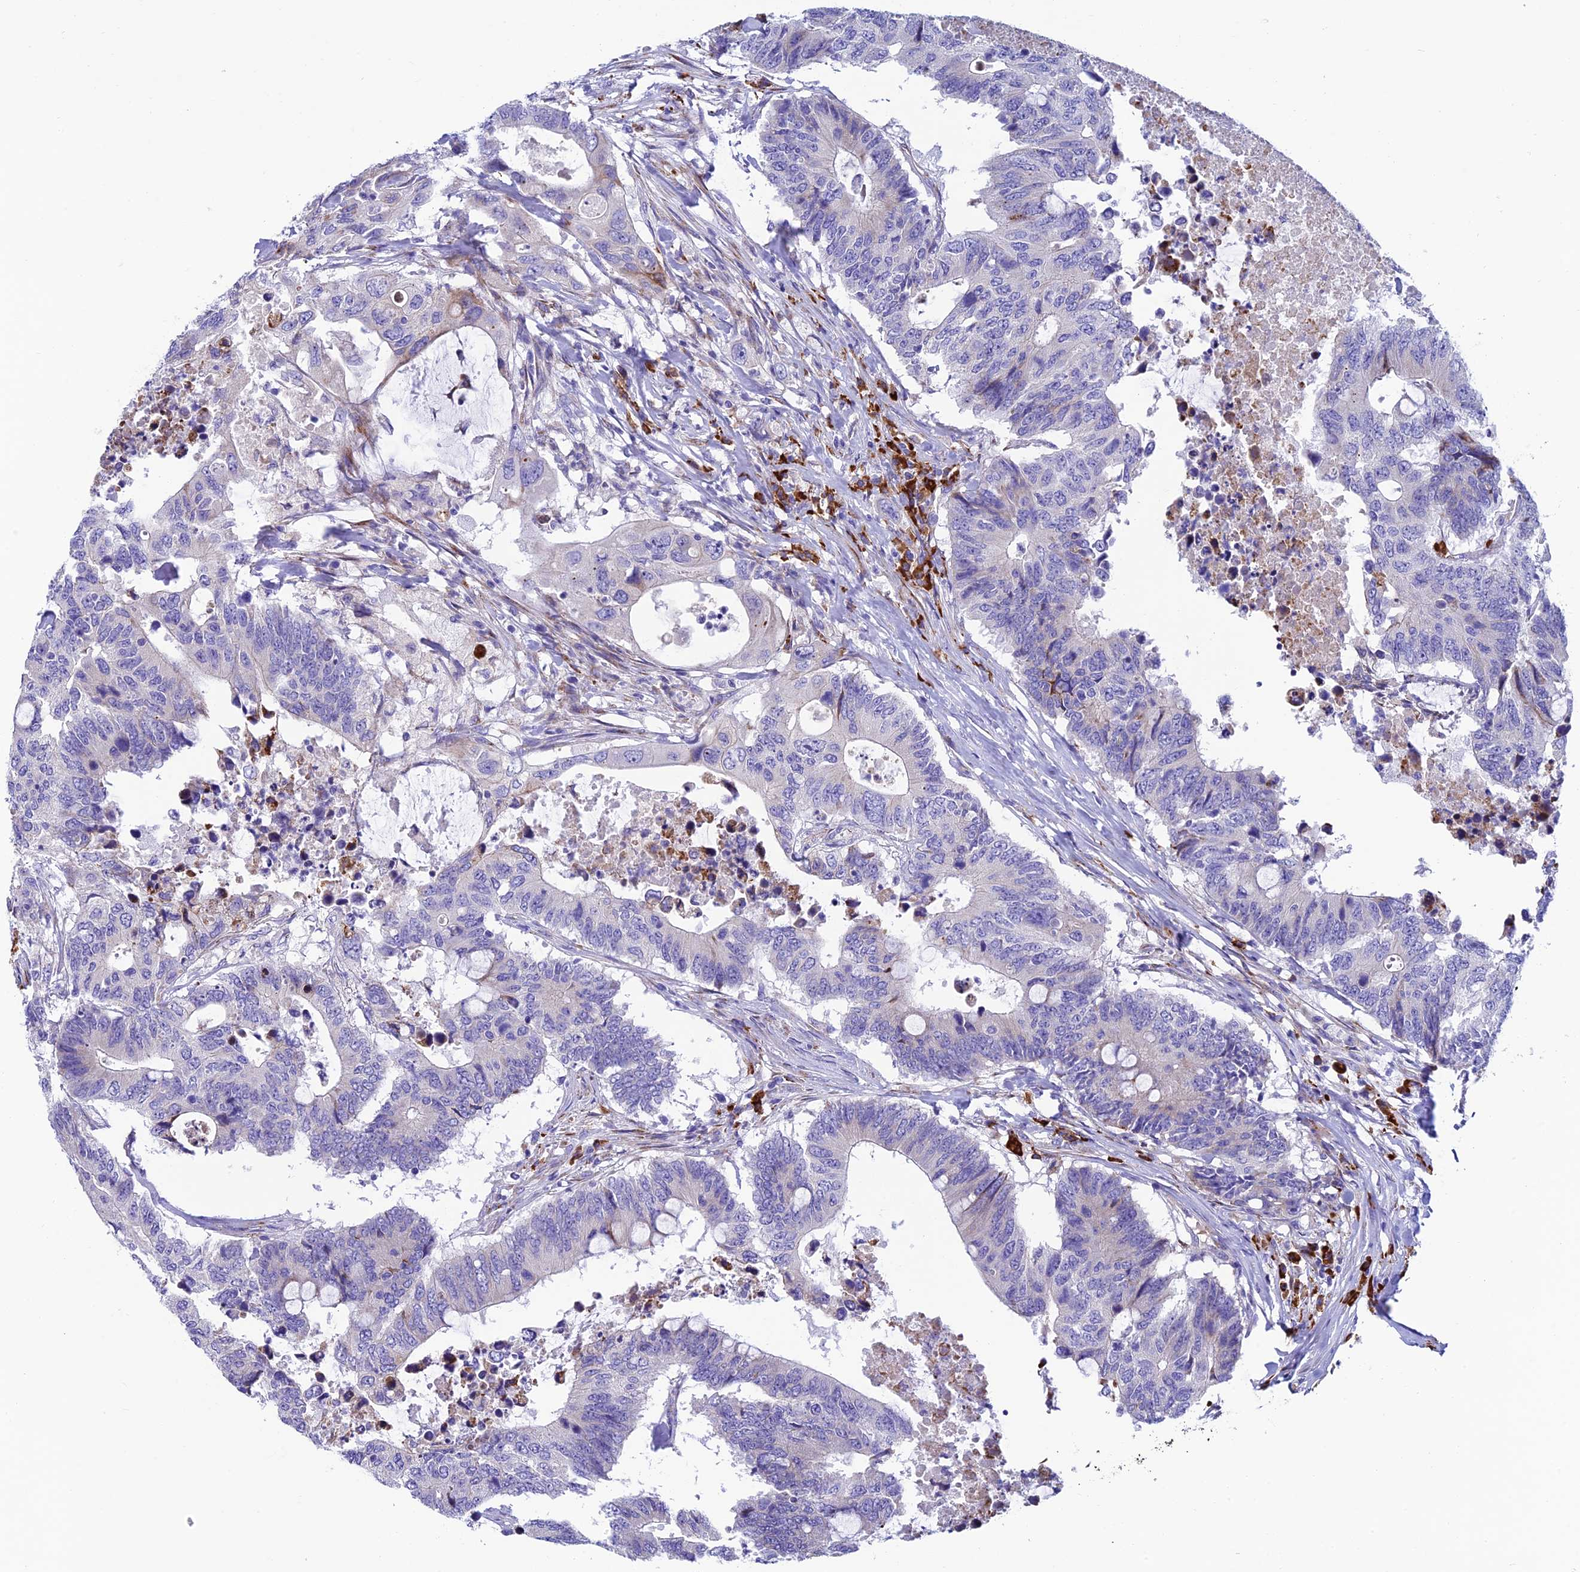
{"staining": {"intensity": "negative", "quantity": "none", "location": "none"}, "tissue": "colorectal cancer", "cell_type": "Tumor cells", "image_type": "cancer", "snomed": [{"axis": "morphology", "description": "Adenocarcinoma, NOS"}, {"axis": "topography", "description": "Colon"}], "caption": "Micrograph shows no significant protein expression in tumor cells of colorectal cancer (adenocarcinoma).", "gene": "MACIR", "patient": {"sex": "male", "age": 71}}